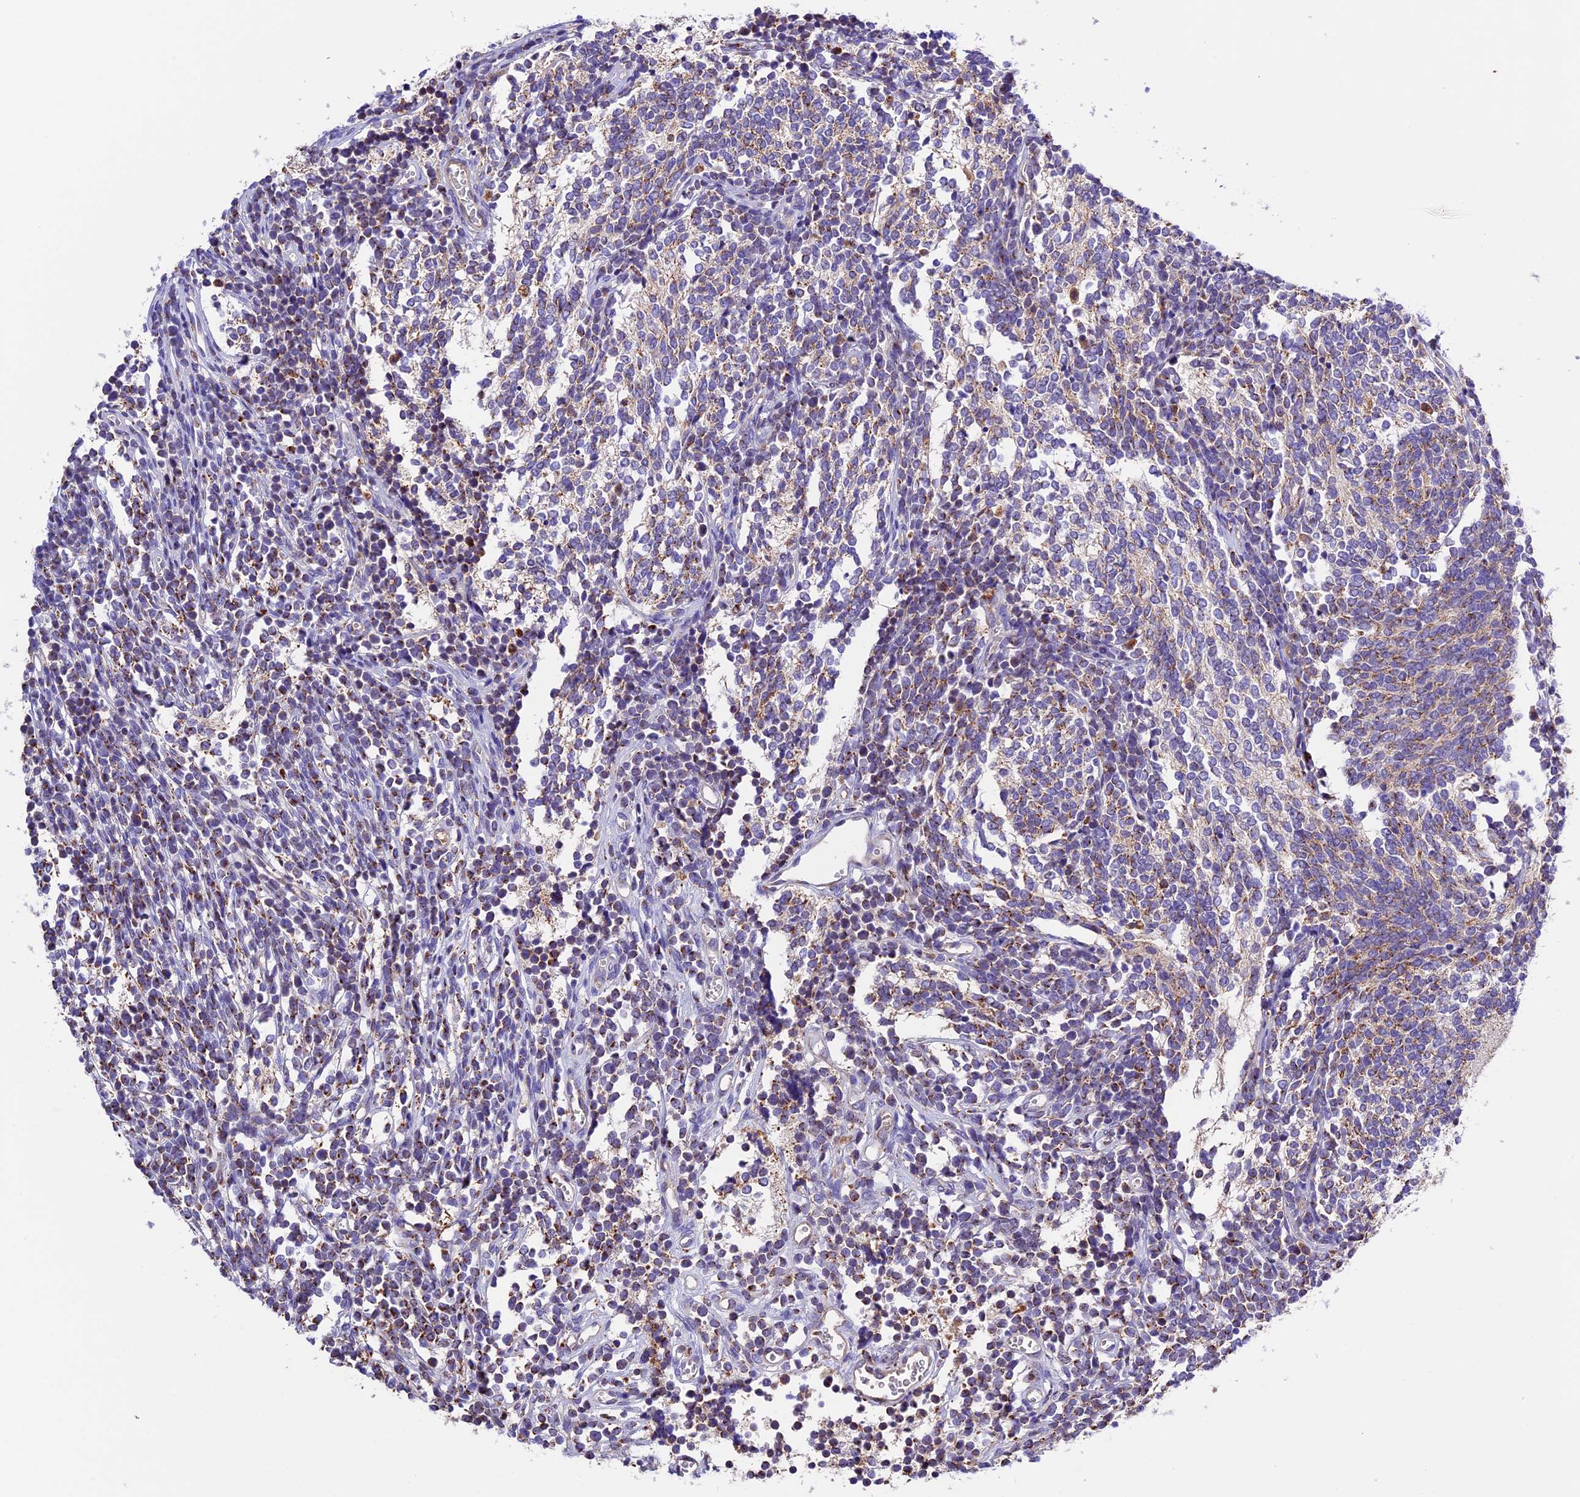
{"staining": {"intensity": "weak", "quantity": "25%-75%", "location": "cytoplasmic/membranous"}, "tissue": "glioma", "cell_type": "Tumor cells", "image_type": "cancer", "snomed": [{"axis": "morphology", "description": "Glioma, malignant, Low grade"}, {"axis": "topography", "description": "Brain"}], "caption": "Glioma stained for a protein exhibits weak cytoplasmic/membranous positivity in tumor cells.", "gene": "METTL22", "patient": {"sex": "female", "age": 1}}